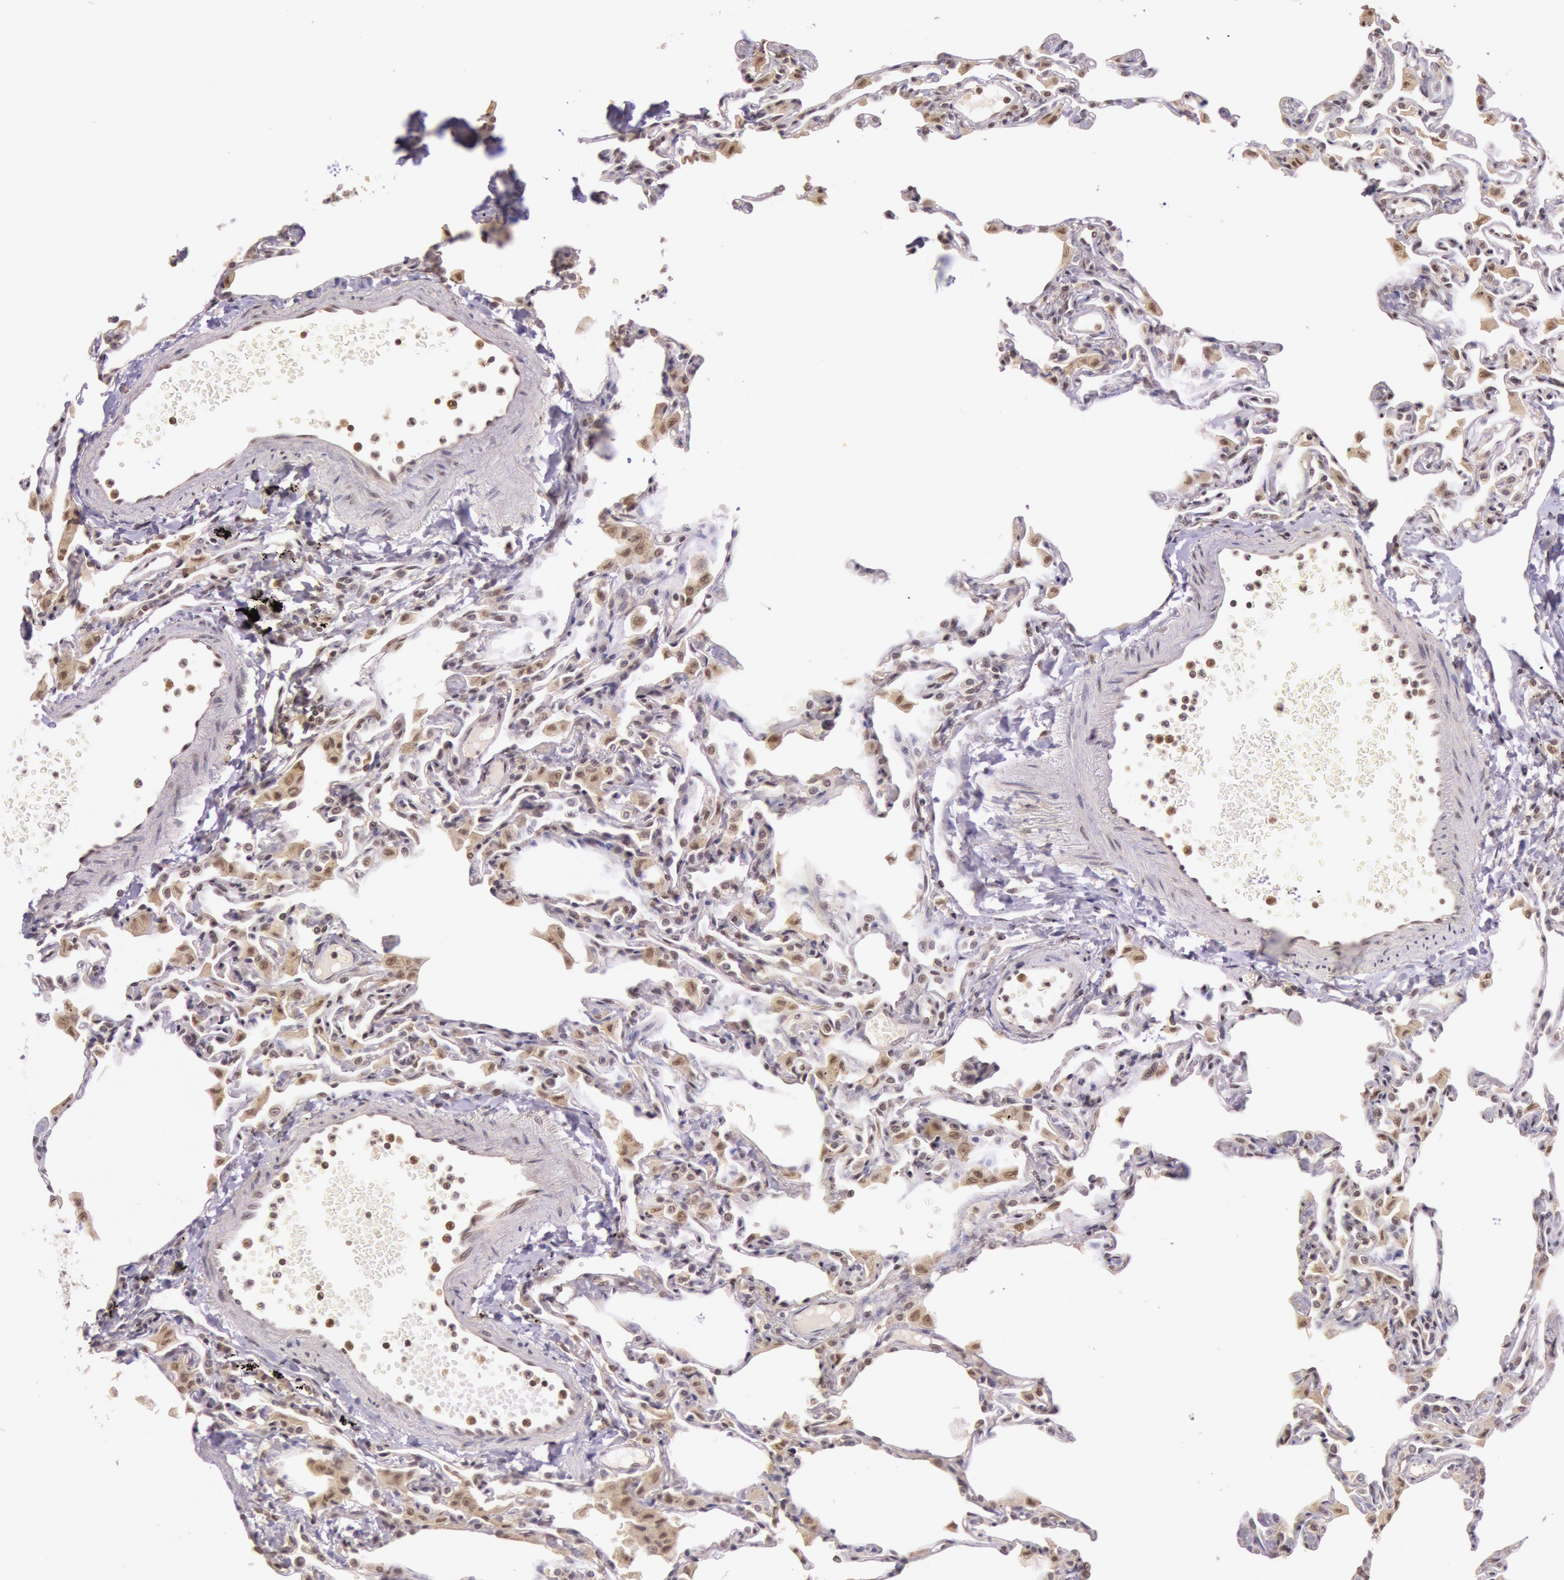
{"staining": {"intensity": "moderate", "quantity": "<25%", "location": "nuclear"}, "tissue": "lung", "cell_type": "Alveolar cells", "image_type": "normal", "snomed": [{"axis": "morphology", "description": "Normal tissue, NOS"}, {"axis": "topography", "description": "Lung"}], "caption": "A high-resolution image shows immunohistochemistry (IHC) staining of normal lung, which exhibits moderate nuclear expression in about <25% of alveolar cells. (DAB (3,3'-diaminobenzidine) IHC, brown staining for protein, blue staining for nuclei).", "gene": "RTL10", "patient": {"sex": "female", "age": 49}}